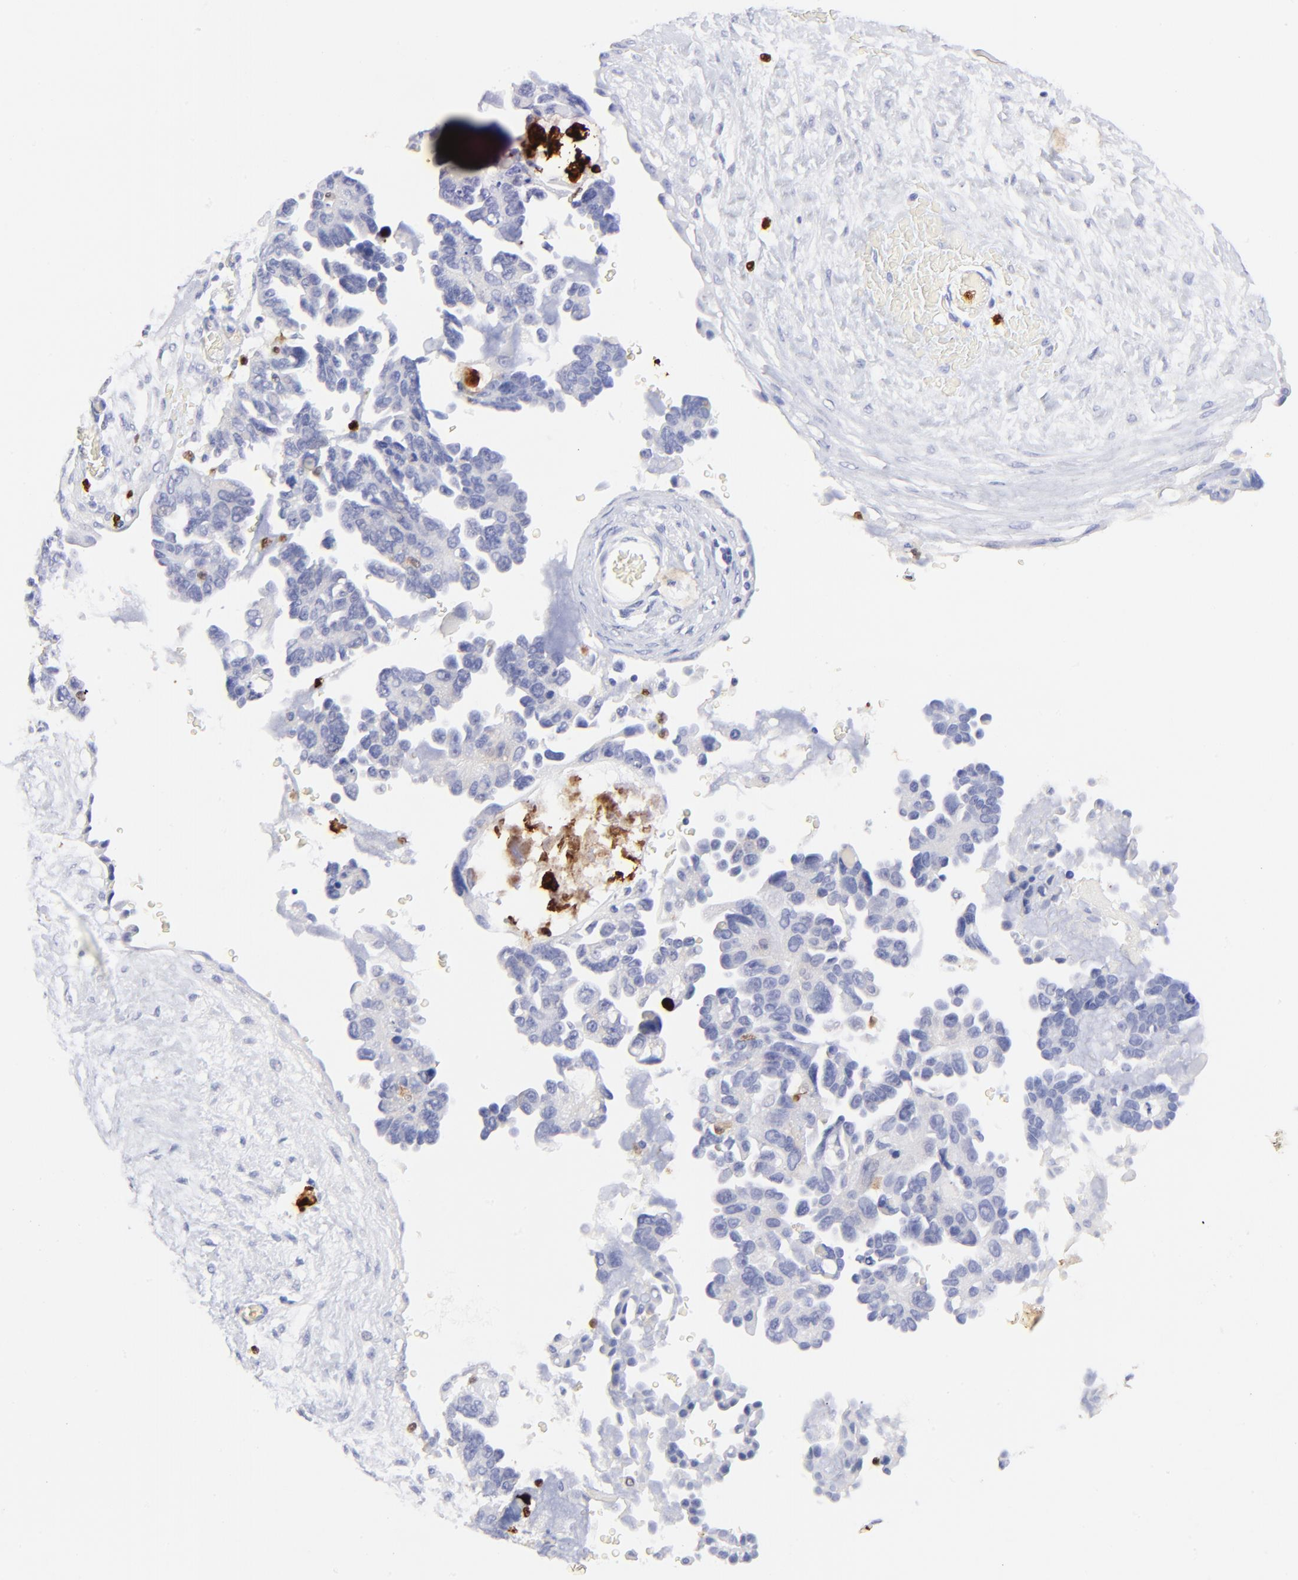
{"staining": {"intensity": "negative", "quantity": "none", "location": "none"}, "tissue": "ovarian cancer", "cell_type": "Tumor cells", "image_type": "cancer", "snomed": [{"axis": "morphology", "description": "Cystadenocarcinoma, serous, NOS"}, {"axis": "topography", "description": "Ovary"}], "caption": "An immunohistochemistry micrograph of ovarian cancer (serous cystadenocarcinoma) is shown. There is no staining in tumor cells of ovarian cancer (serous cystadenocarcinoma). The staining is performed using DAB (3,3'-diaminobenzidine) brown chromogen with nuclei counter-stained in using hematoxylin.", "gene": "S100A12", "patient": {"sex": "female", "age": 63}}